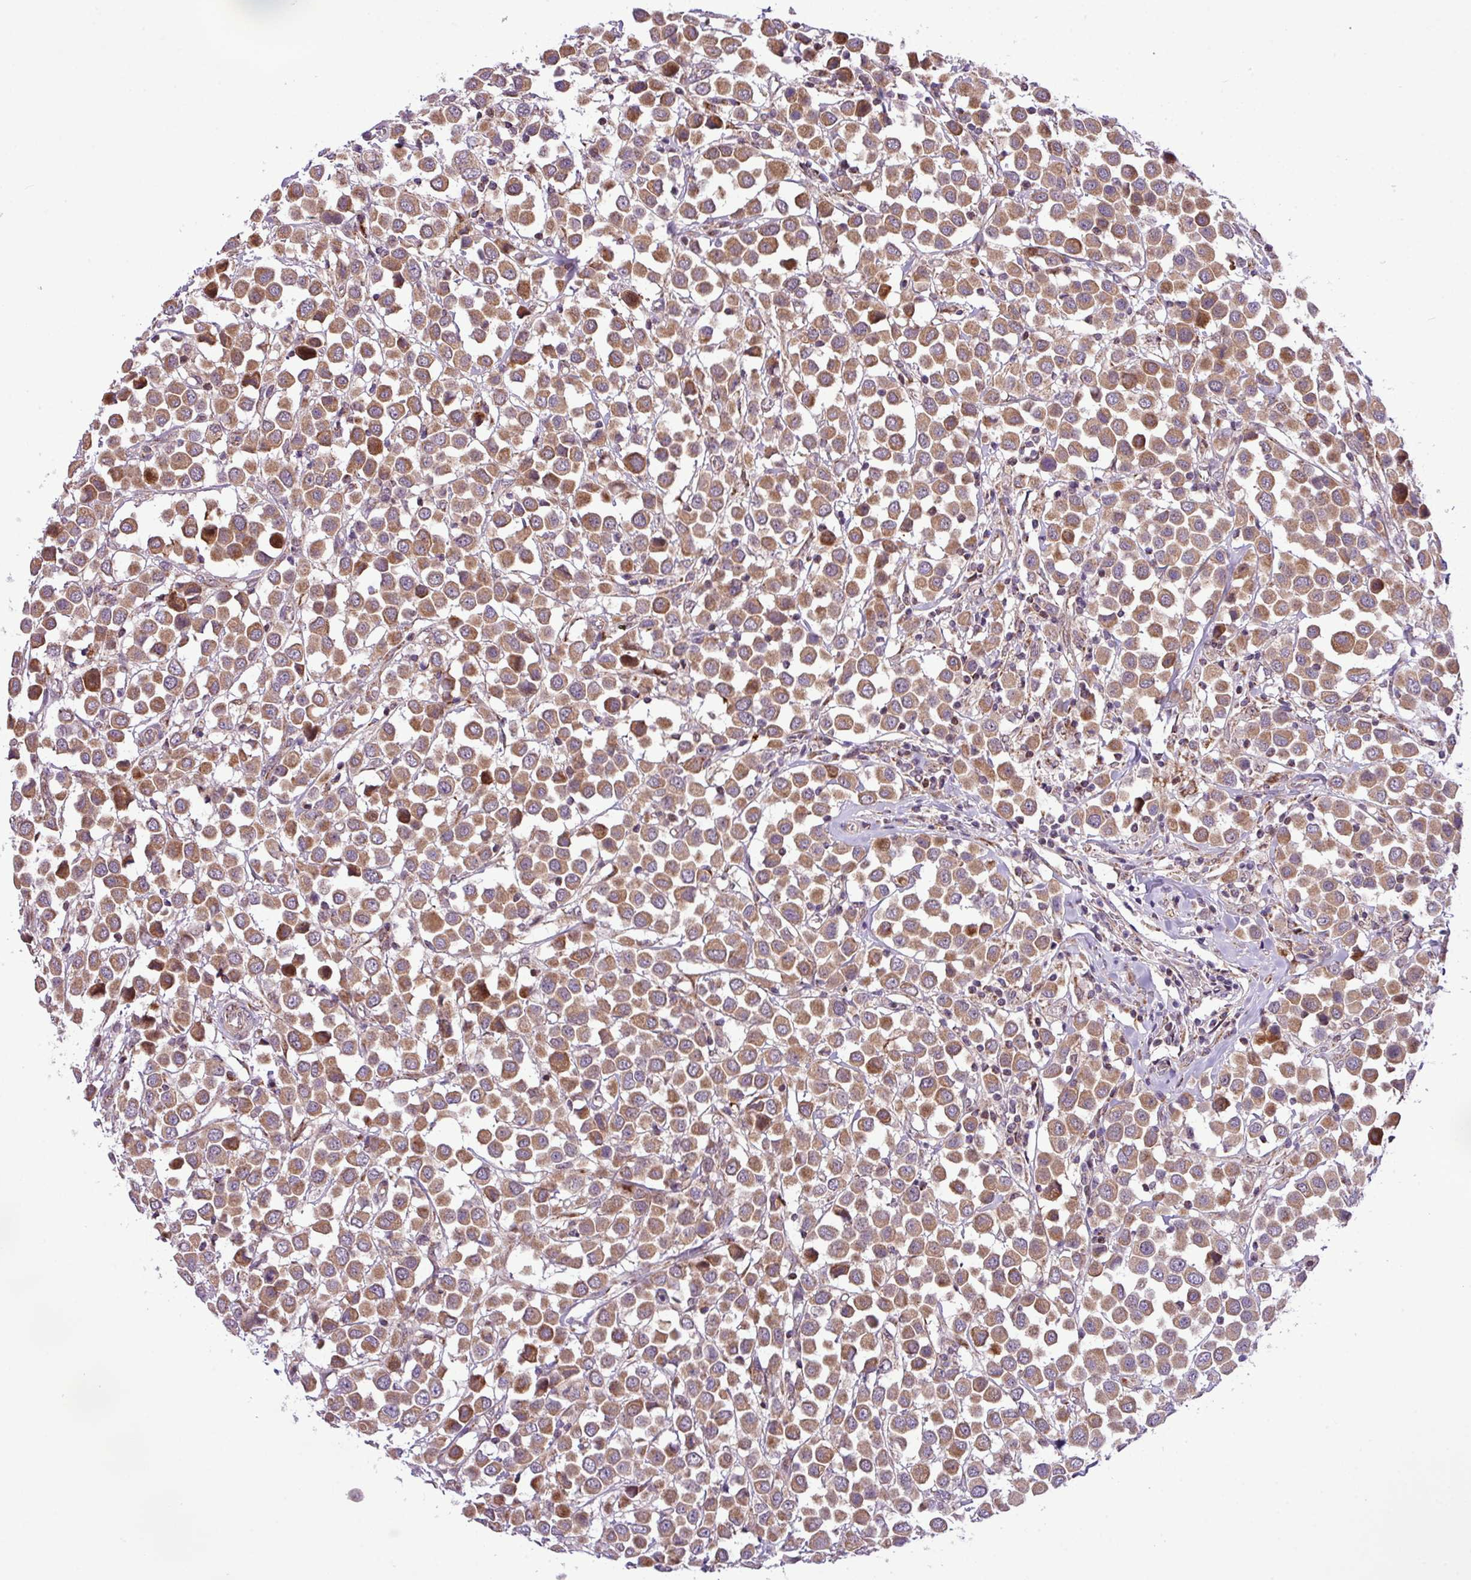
{"staining": {"intensity": "moderate", "quantity": ">75%", "location": "cytoplasmic/membranous"}, "tissue": "breast cancer", "cell_type": "Tumor cells", "image_type": "cancer", "snomed": [{"axis": "morphology", "description": "Duct carcinoma"}, {"axis": "topography", "description": "Breast"}], "caption": "The photomicrograph shows a brown stain indicating the presence of a protein in the cytoplasmic/membranous of tumor cells in breast cancer. (Brightfield microscopy of DAB IHC at high magnification).", "gene": "B3GNT9", "patient": {"sex": "female", "age": 61}}